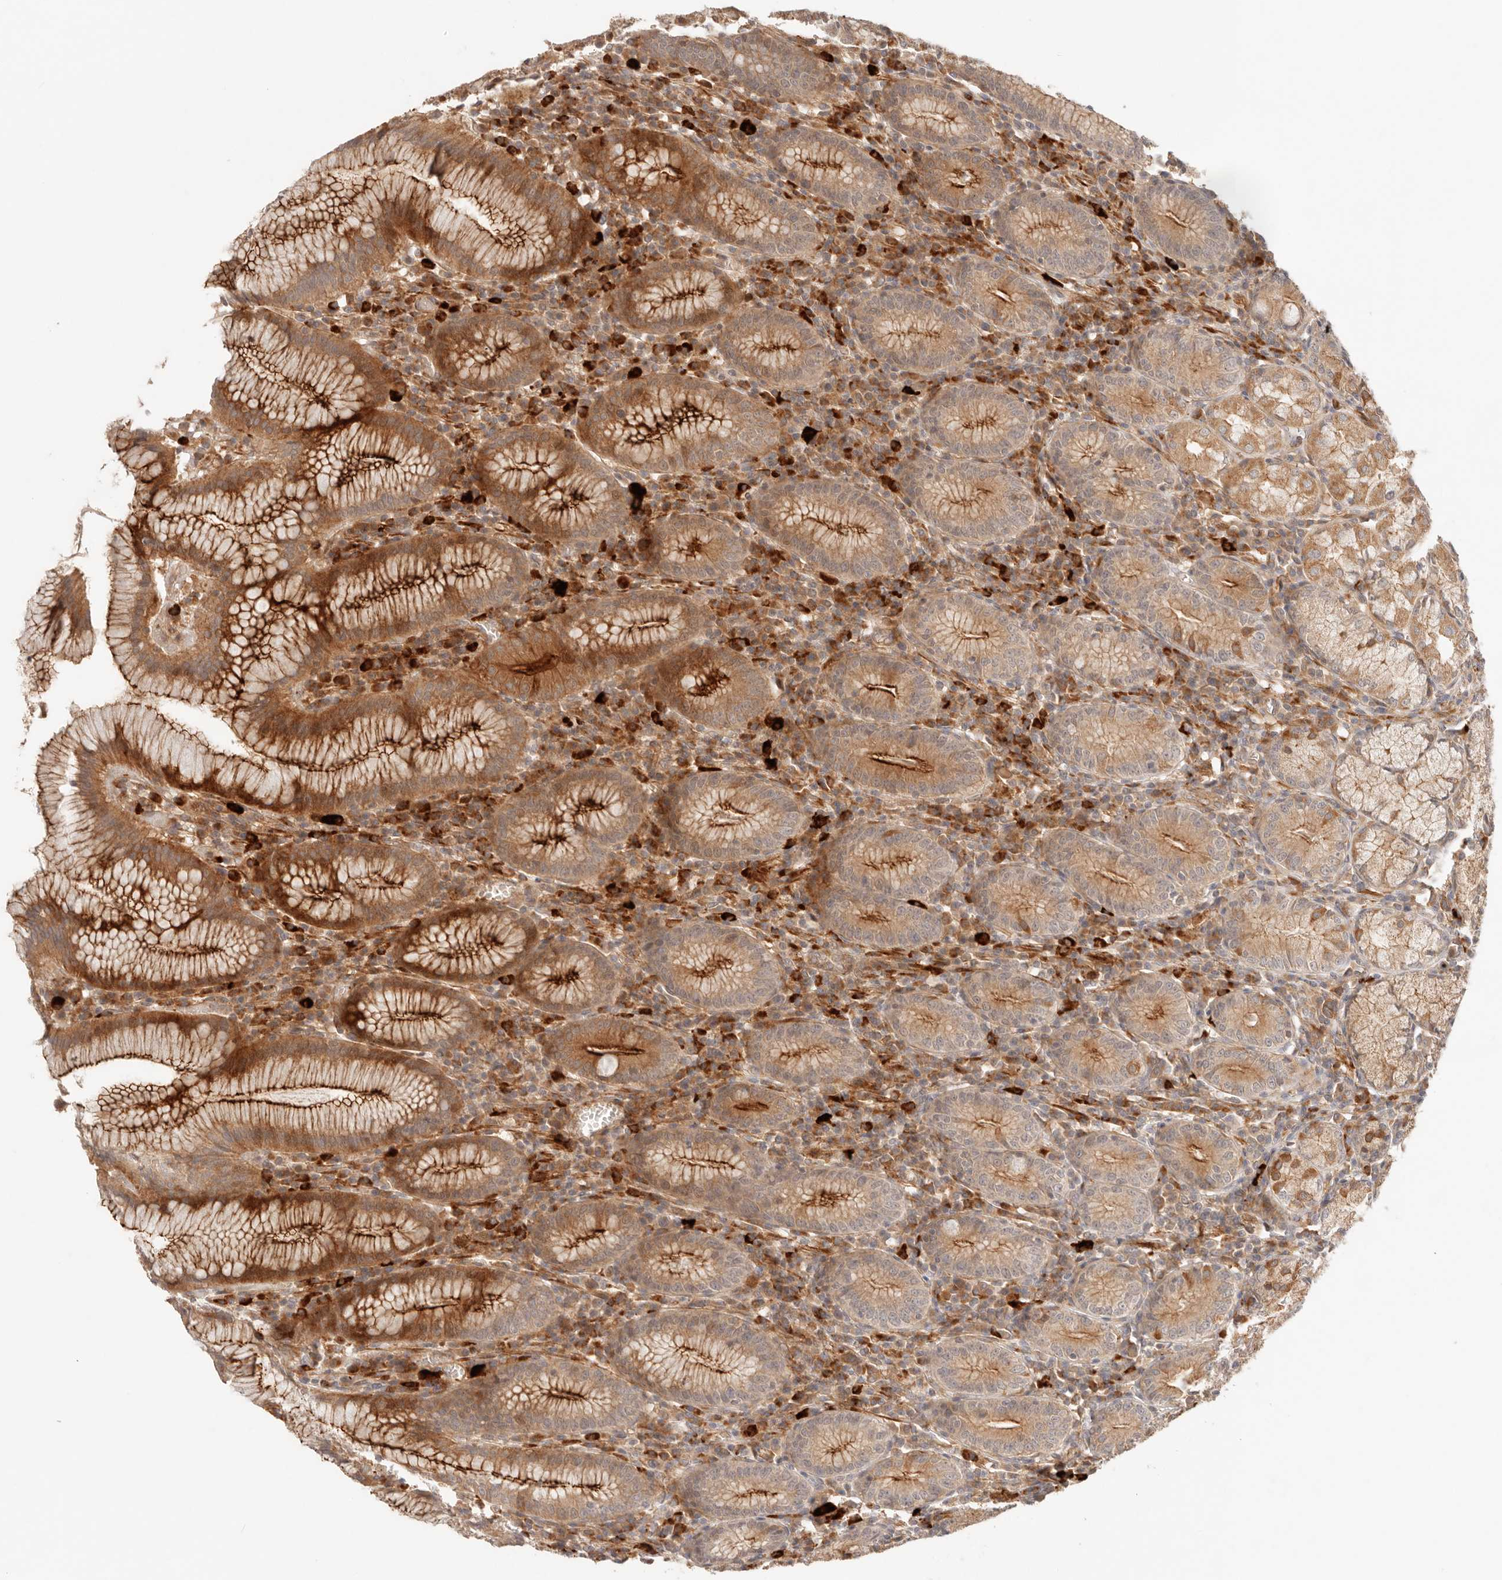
{"staining": {"intensity": "moderate", "quantity": ">75%", "location": "cytoplasmic/membranous"}, "tissue": "stomach", "cell_type": "Glandular cells", "image_type": "normal", "snomed": [{"axis": "morphology", "description": "Normal tissue, NOS"}, {"axis": "topography", "description": "Stomach"}], "caption": "Glandular cells exhibit medium levels of moderate cytoplasmic/membranous positivity in approximately >75% of cells in benign stomach.", "gene": "IL1R2", "patient": {"sex": "male", "age": 55}}